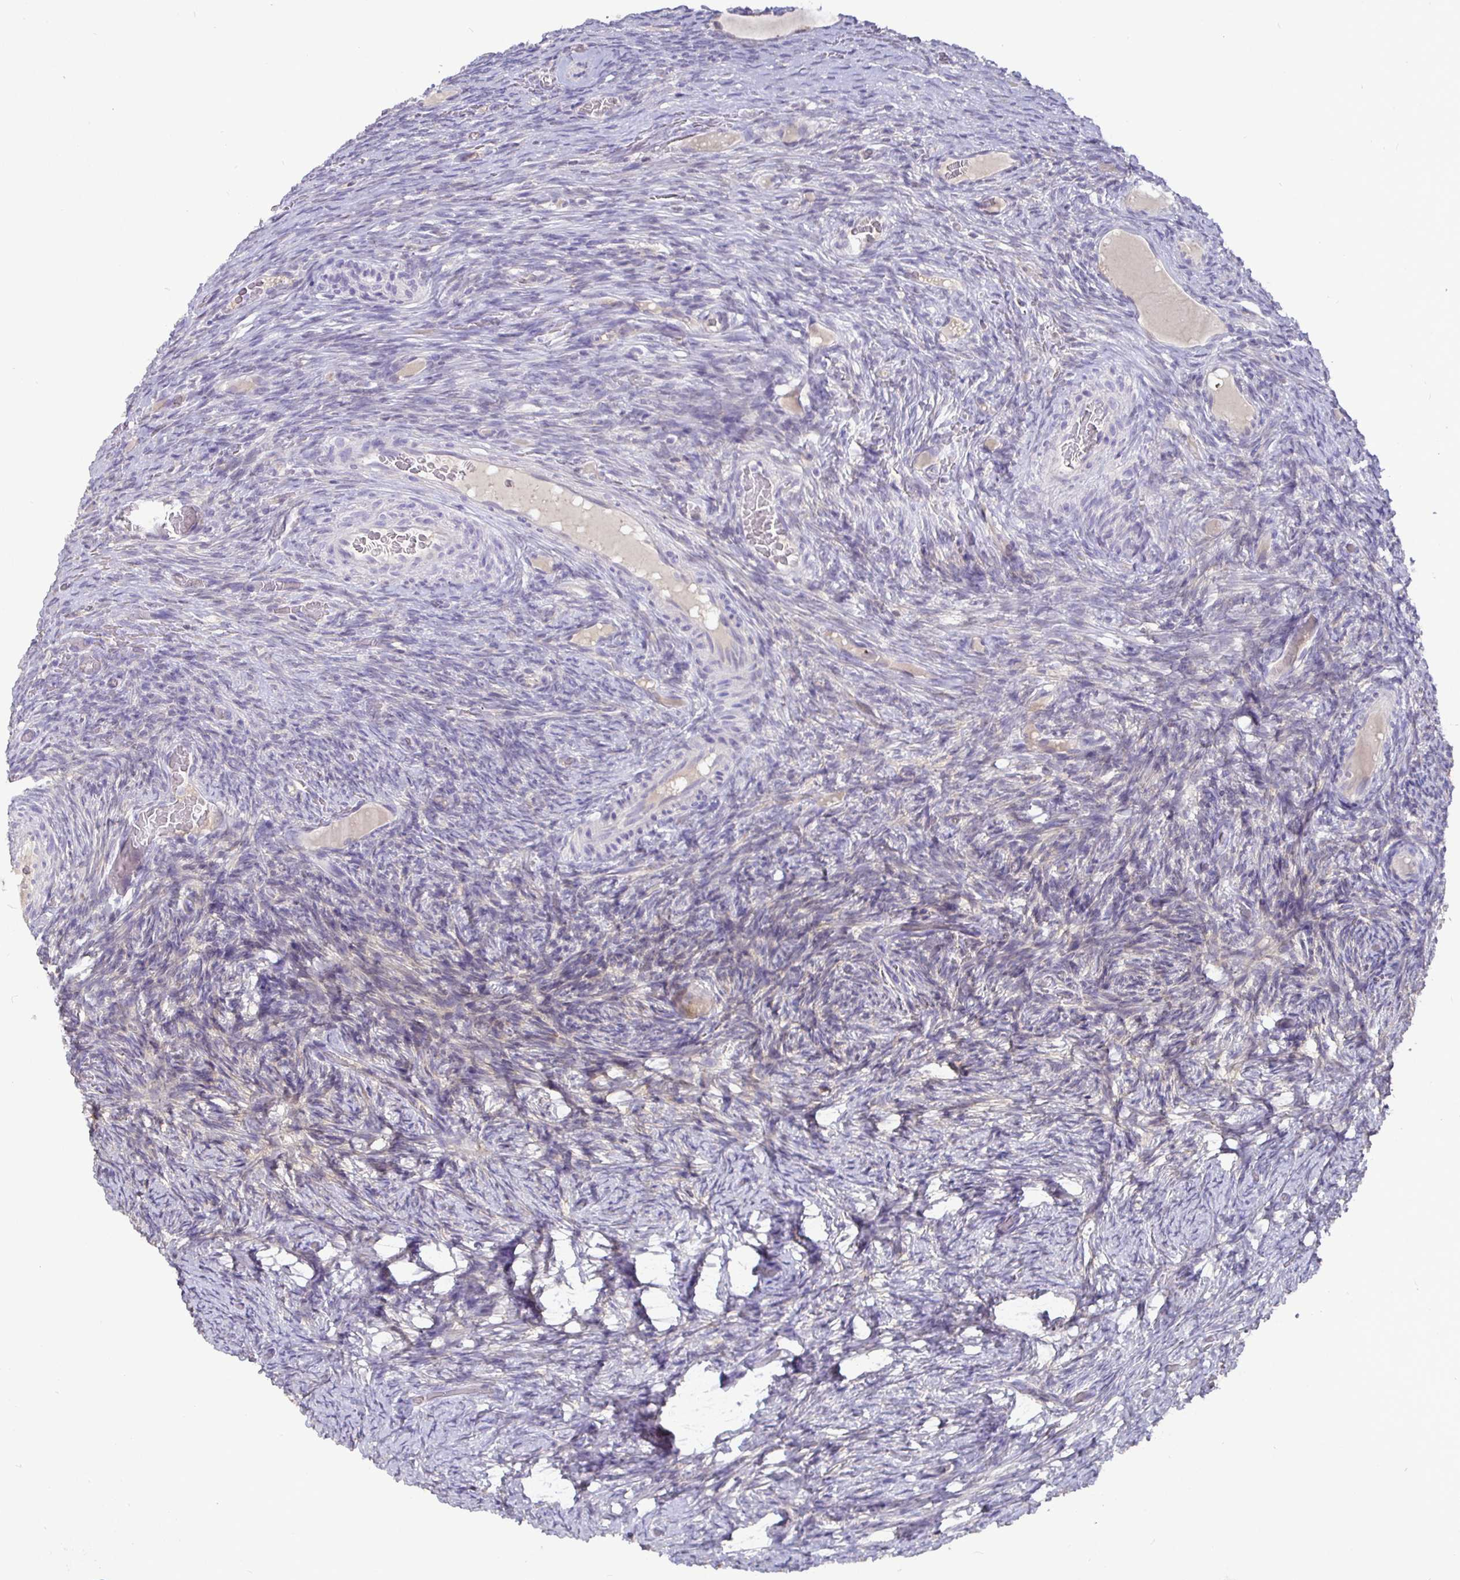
{"staining": {"intensity": "negative", "quantity": "none", "location": "none"}, "tissue": "ovary", "cell_type": "Ovarian stroma cells", "image_type": "normal", "snomed": [{"axis": "morphology", "description": "Normal tissue, NOS"}, {"axis": "topography", "description": "Ovary"}], "caption": "An image of human ovary is negative for staining in ovarian stroma cells. The staining was performed using DAB to visualize the protein expression in brown, while the nuclei were stained in blue with hematoxylin (Magnification: 20x).", "gene": "SHISA4", "patient": {"sex": "female", "age": 34}}